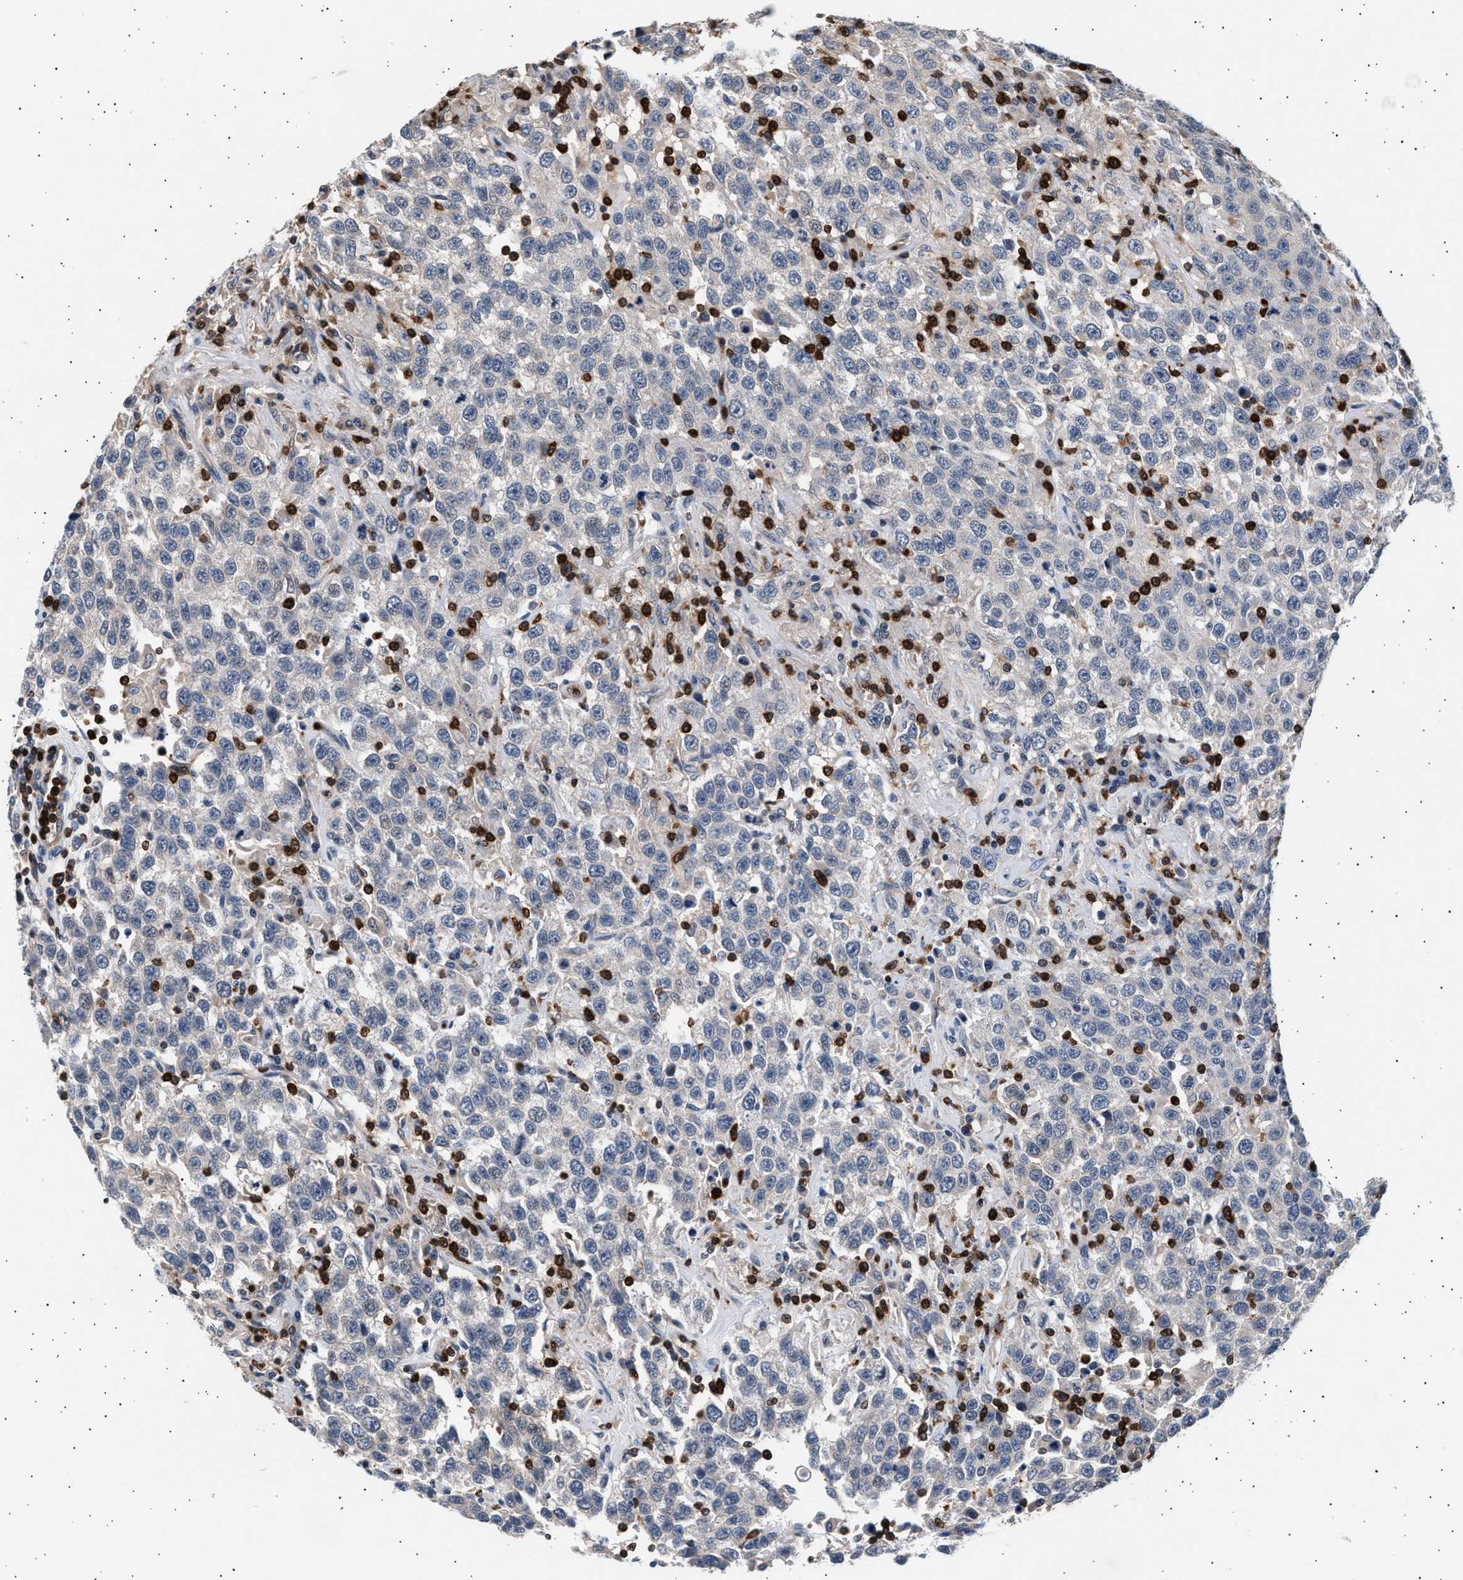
{"staining": {"intensity": "negative", "quantity": "none", "location": "none"}, "tissue": "testis cancer", "cell_type": "Tumor cells", "image_type": "cancer", "snomed": [{"axis": "morphology", "description": "Seminoma, NOS"}, {"axis": "topography", "description": "Testis"}], "caption": "Immunohistochemistry (IHC) photomicrograph of human testis cancer stained for a protein (brown), which demonstrates no staining in tumor cells. (Stains: DAB (3,3'-diaminobenzidine) IHC with hematoxylin counter stain, Microscopy: brightfield microscopy at high magnification).", "gene": "GRAP2", "patient": {"sex": "male", "age": 41}}